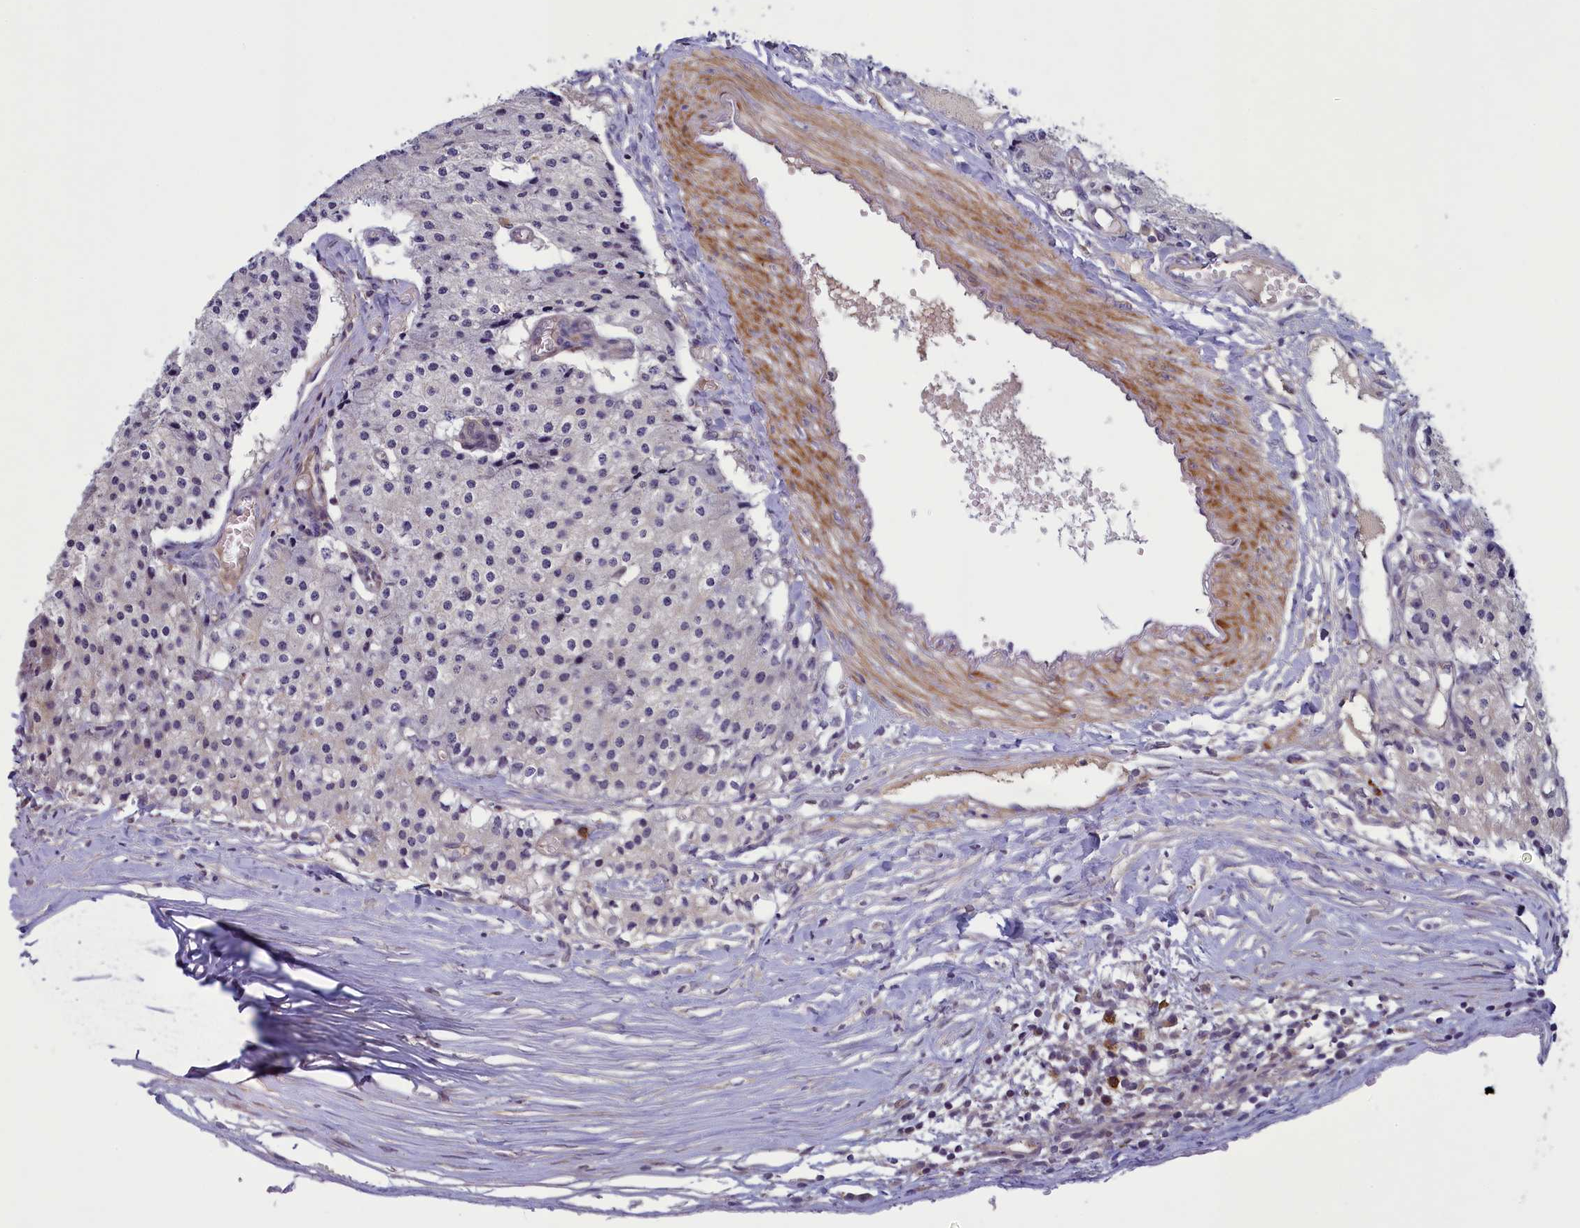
{"staining": {"intensity": "negative", "quantity": "none", "location": "none"}, "tissue": "carcinoid", "cell_type": "Tumor cells", "image_type": "cancer", "snomed": [{"axis": "morphology", "description": "Carcinoid, malignant, NOS"}, {"axis": "topography", "description": "Colon"}], "caption": "The histopathology image demonstrates no significant positivity in tumor cells of carcinoid. (Stains: DAB immunohistochemistry (IHC) with hematoxylin counter stain, Microscopy: brightfield microscopy at high magnification).", "gene": "NUBP1", "patient": {"sex": "female", "age": 52}}